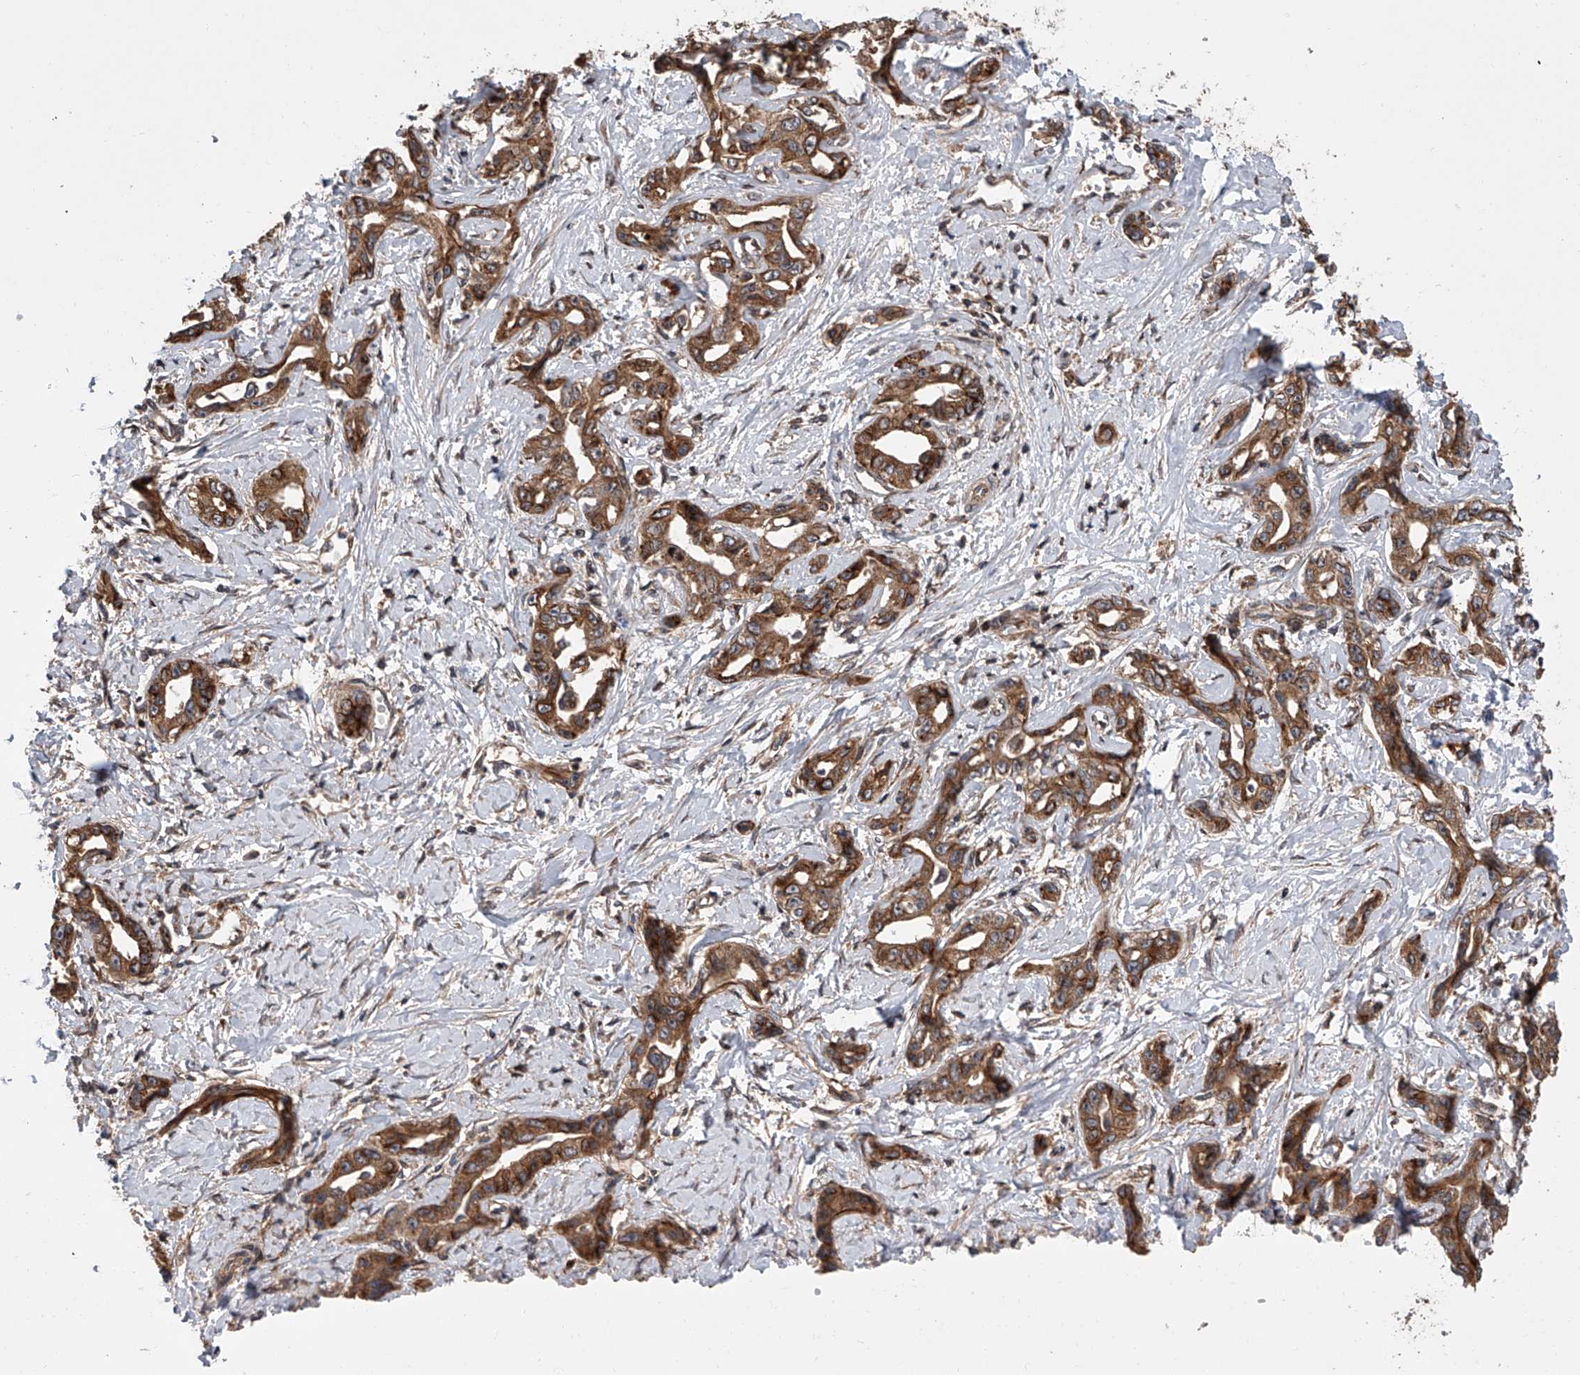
{"staining": {"intensity": "moderate", "quantity": ">75%", "location": "cytoplasmic/membranous"}, "tissue": "liver cancer", "cell_type": "Tumor cells", "image_type": "cancer", "snomed": [{"axis": "morphology", "description": "Cholangiocarcinoma"}, {"axis": "topography", "description": "Liver"}], "caption": "Liver cholangiocarcinoma stained with IHC shows moderate cytoplasmic/membranous expression in about >75% of tumor cells. (IHC, brightfield microscopy, high magnification).", "gene": "USP47", "patient": {"sex": "male", "age": 59}}